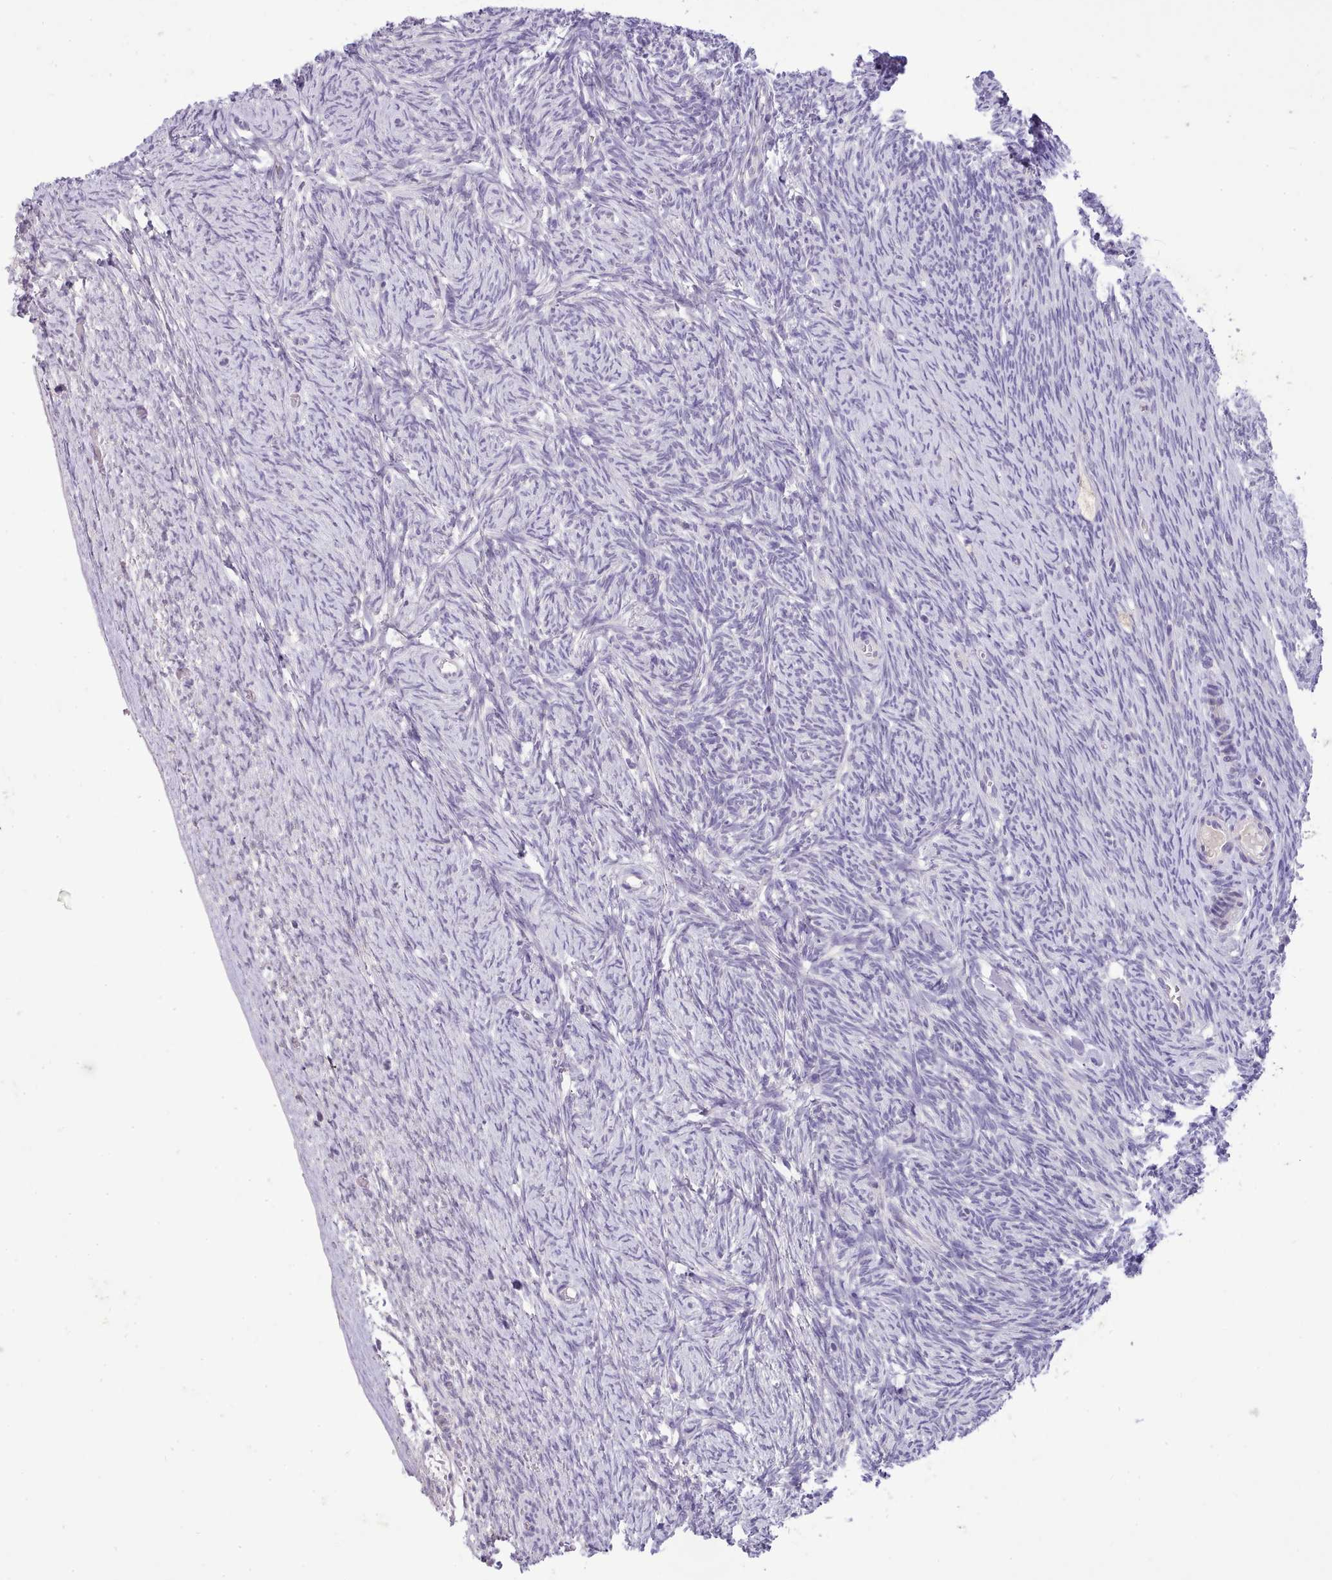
{"staining": {"intensity": "negative", "quantity": "none", "location": "none"}, "tissue": "ovary", "cell_type": "Follicle cells", "image_type": "normal", "snomed": [{"axis": "morphology", "description": "Normal tissue, NOS"}, {"axis": "topography", "description": "Ovary"}], "caption": "Protein analysis of normal ovary exhibits no significant staining in follicle cells.", "gene": "FAM83E", "patient": {"sex": "female", "age": 44}}